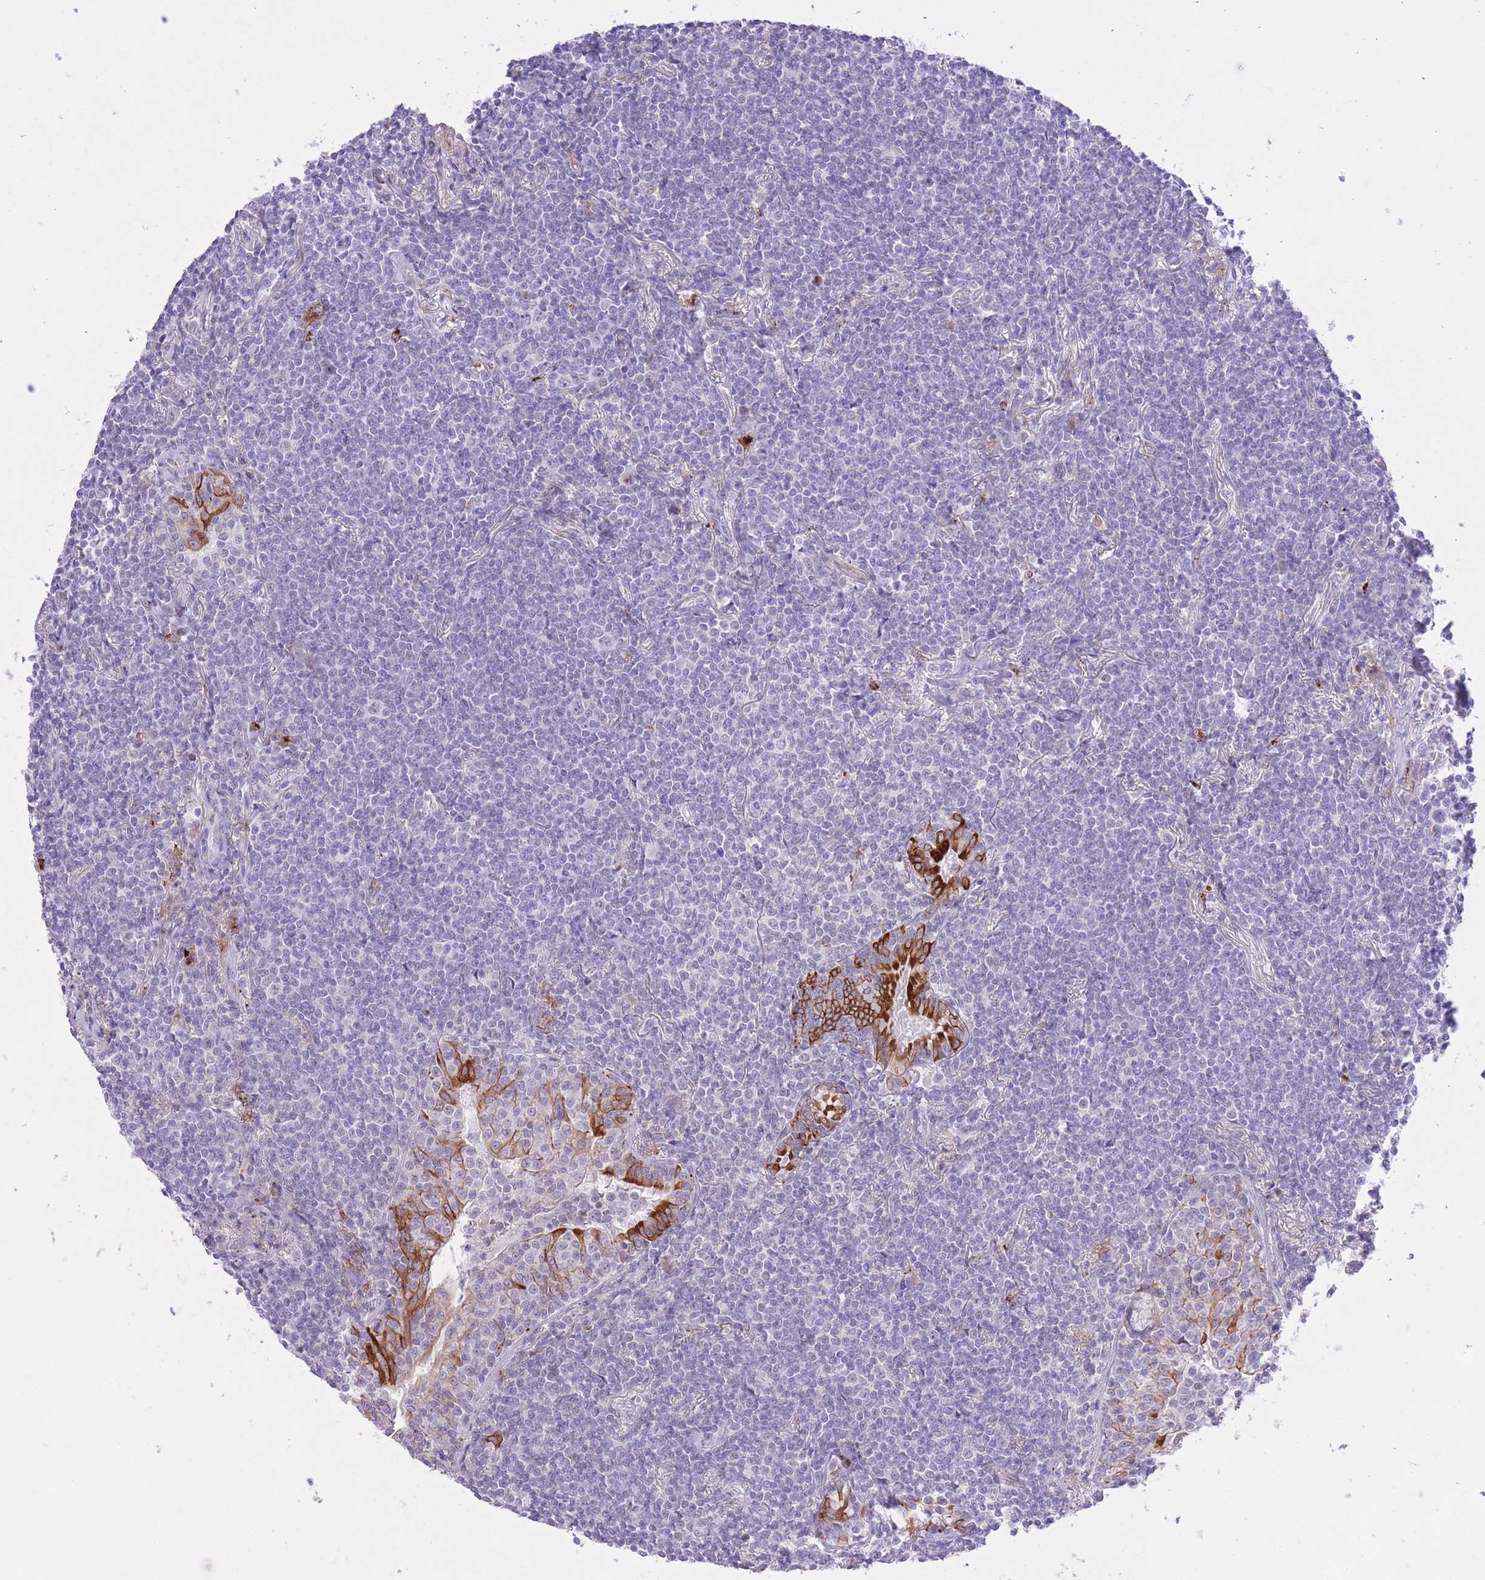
{"staining": {"intensity": "negative", "quantity": "none", "location": "none"}, "tissue": "lymphoma", "cell_type": "Tumor cells", "image_type": "cancer", "snomed": [{"axis": "morphology", "description": "Malignant lymphoma, non-Hodgkin's type, Low grade"}, {"axis": "topography", "description": "Lung"}], "caption": "Tumor cells are negative for protein expression in human low-grade malignant lymphoma, non-Hodgkin's type.", "gene": "MEIS3", "patient": {"sex": "female", "age": 71}}